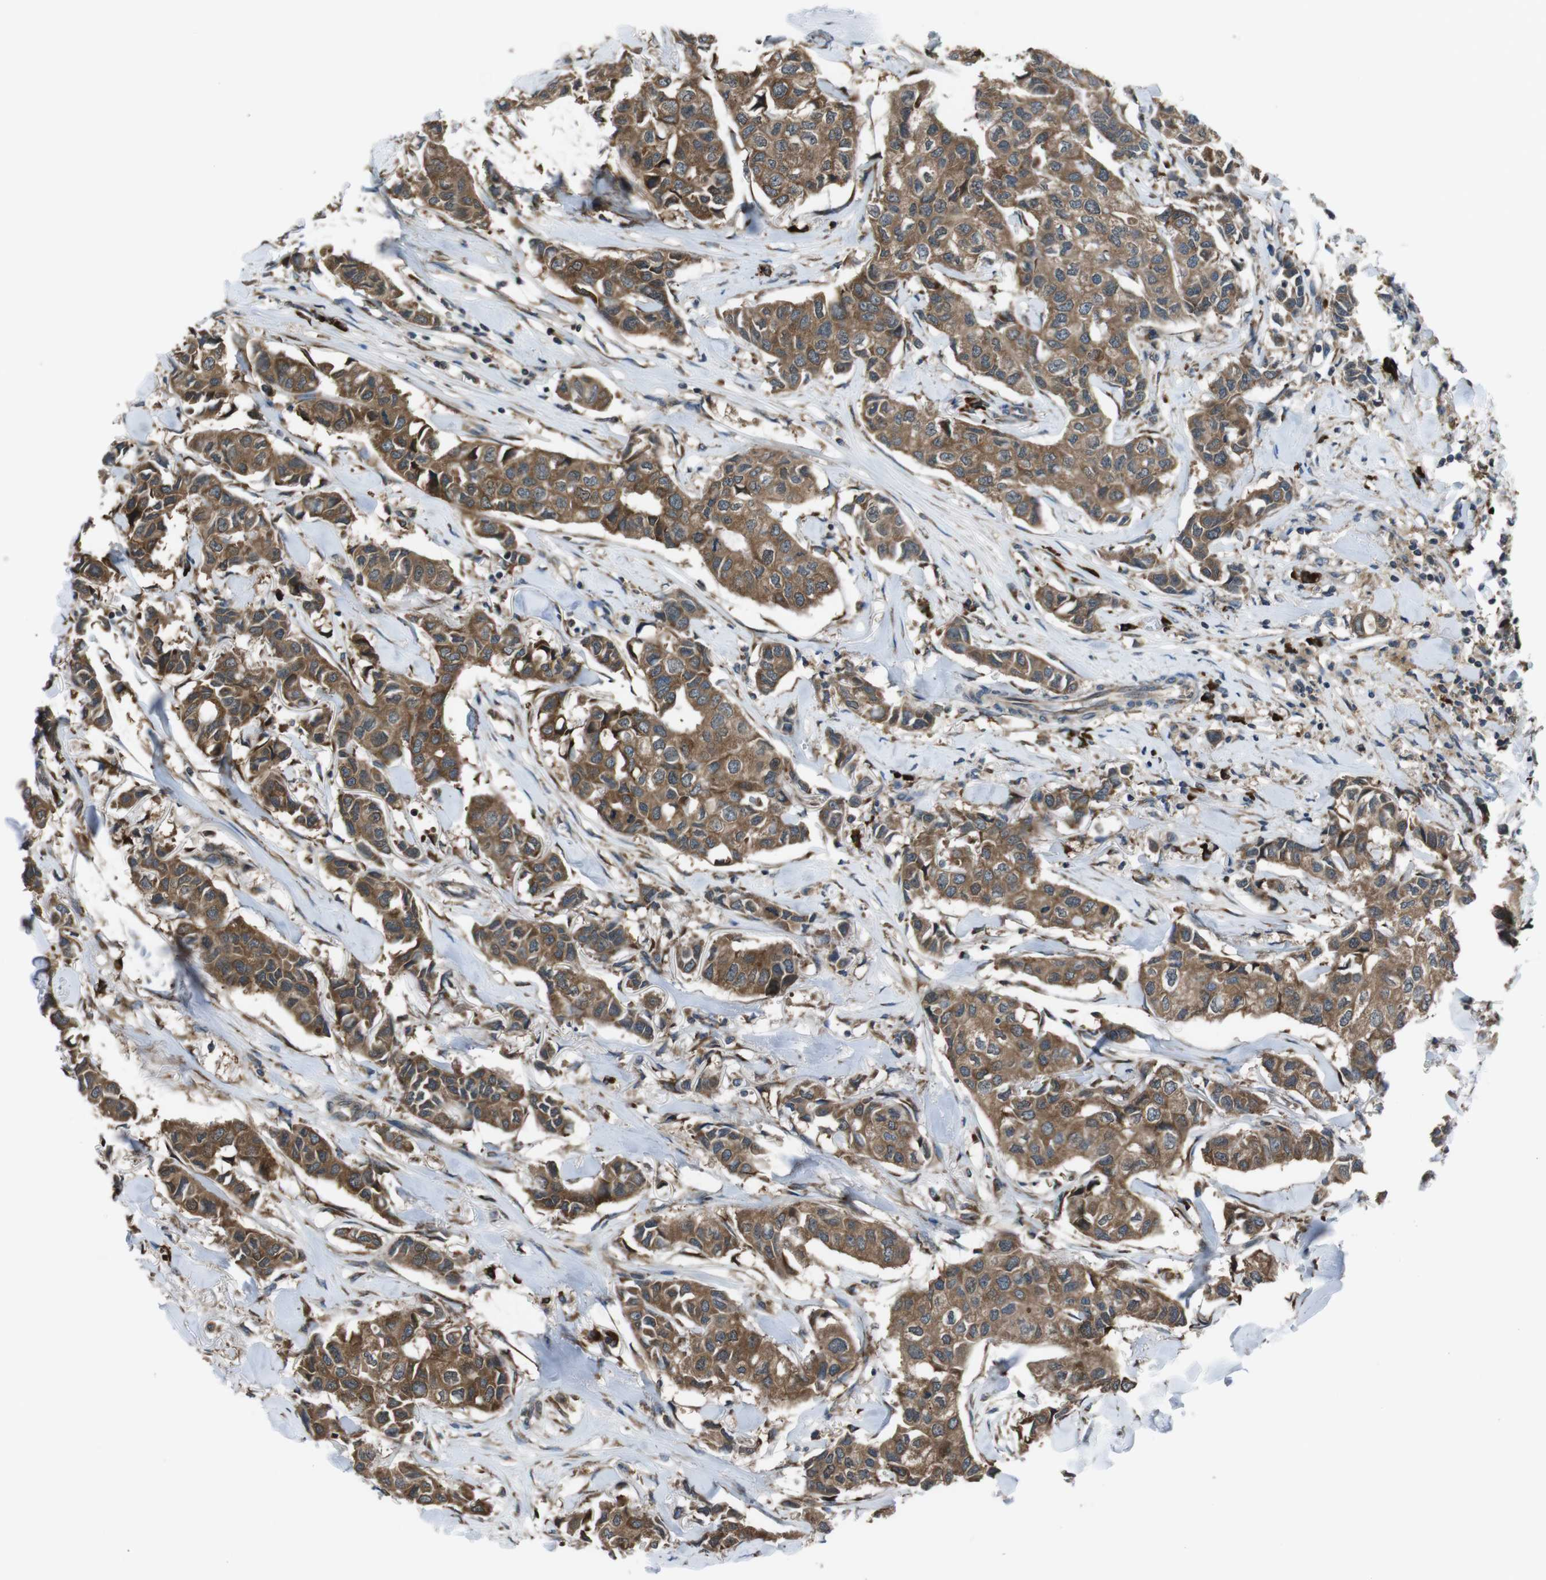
{"staining": {"intensity": "moderate", "quantity": ">75%", "location": "cytoplasmic/membranous"}, "tissue": "breast cancer", "cell_type": "Tumor cells", "image_type": "cancer", "snomed": [{"axis": "morphology", "description": "Duct carcinoma"}, {"axis": "topography", "description": "Breast"}], "caption": "High-power microscopy captured an immunohistochemistry (IHC) micrograph of breast invasive ductal carcinoma, revealing moderate cytoplasmic/membranous positivity in approximately >75% of tumor cells. Using DAB (3,3'-diaminobenzidine) (brown) and hematoxylin (blue) stains, captured at high magnification using brightfield microscopy.", "gene": "SSR3", "patient": {"sex": "female", "age": 80}}